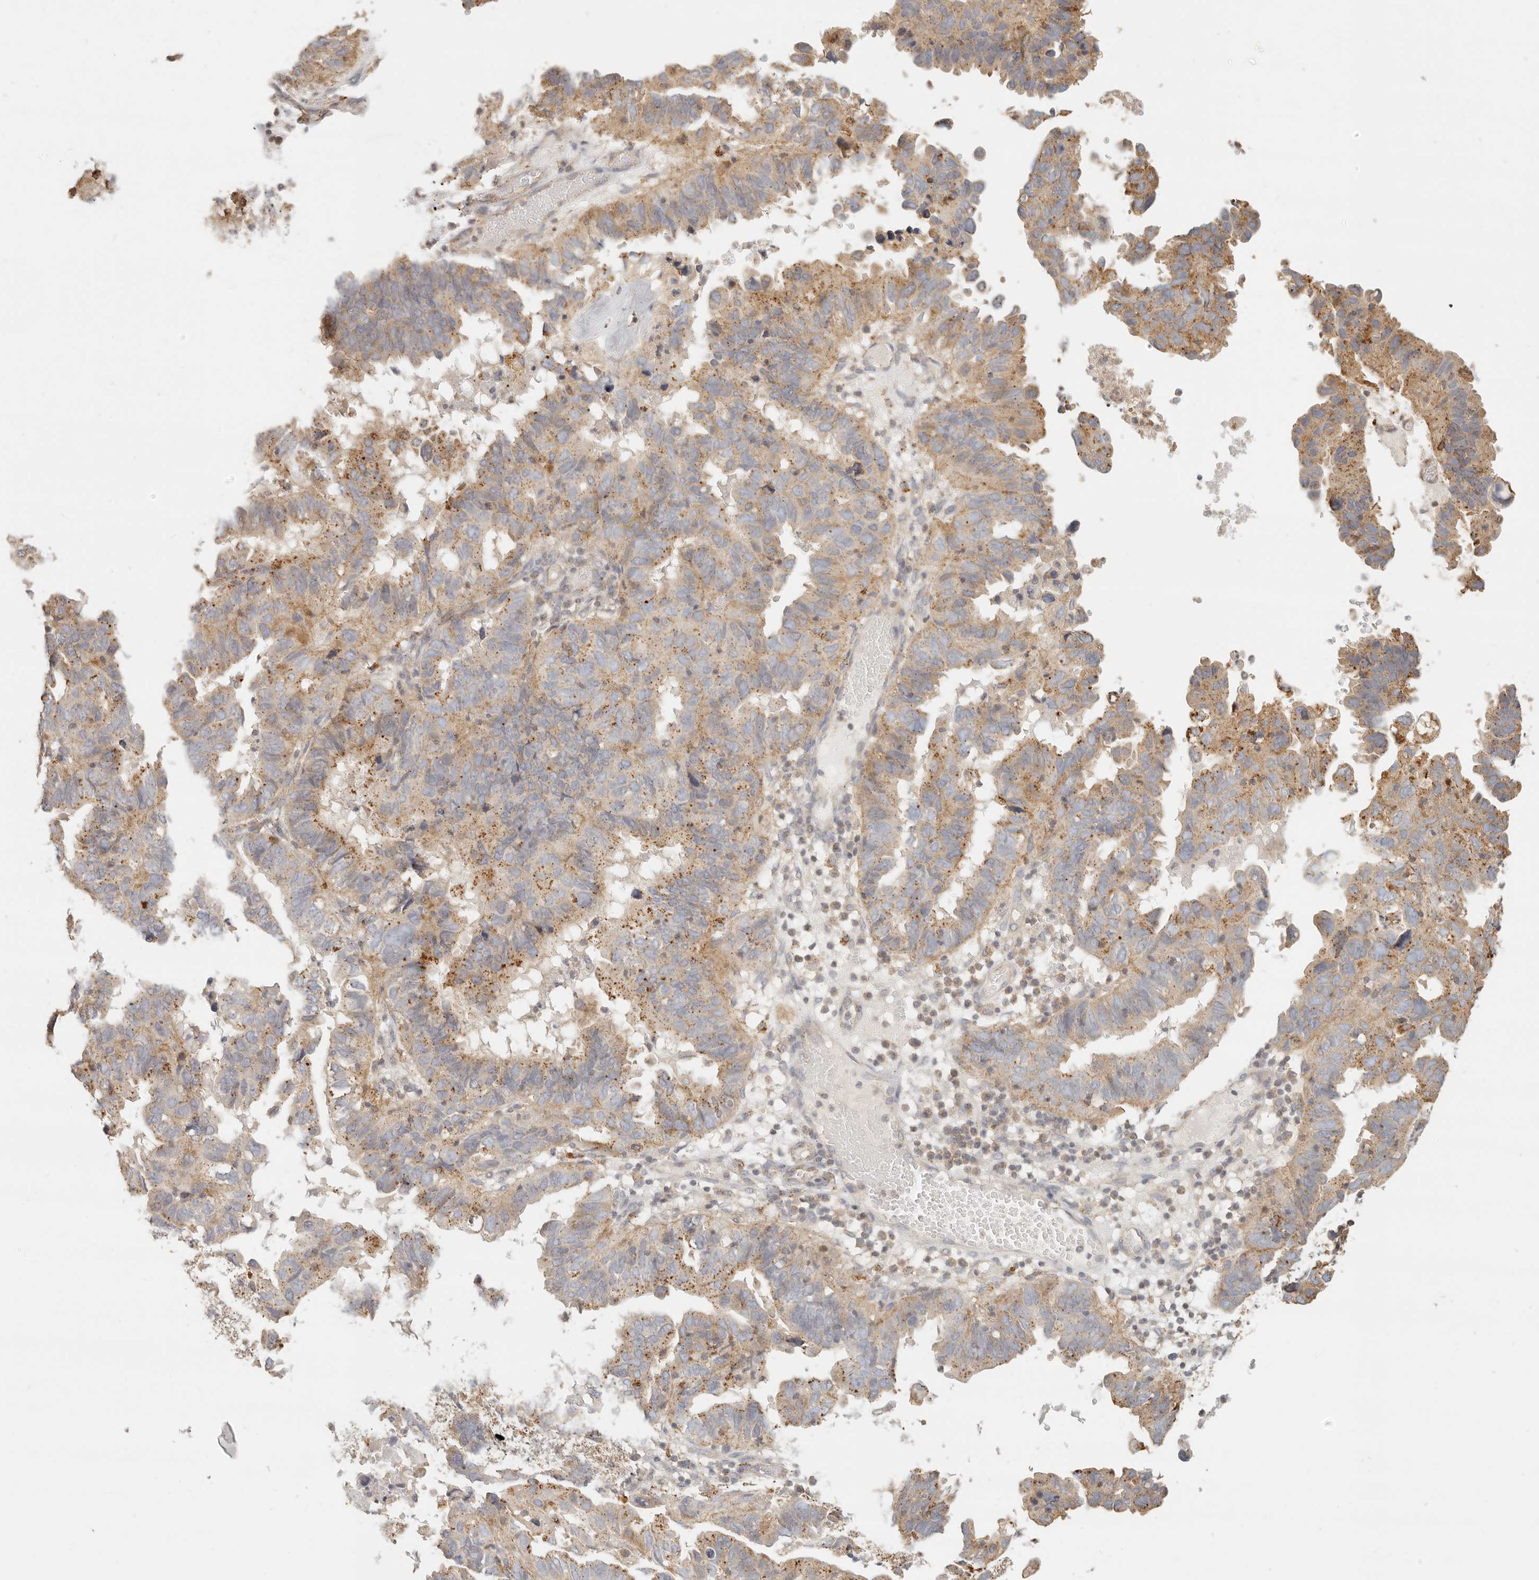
{"staining": {"intensity": "moderate", "quantity": ">75%", "location": "cytoplasmic/membranous"}, "tissue": "endometrial cancer", "cell_type": "Tumor cells", "image_type": "cancer", "snomed": [{"axis": "morphology", "description": "Adenocarcinoma, NOS"}, {"axis": "topography", "description": "Uterus"}], "caption": "A photomicrograph of endometrial cancer stained for a protein reveals moderate cytoplasmic/membranous brown staining in tumor cells. The protein of interest is stained brown, and the nuclei are stained in blue (DAB IHC with brightfield microscopy, high magnification).", "gene": "CNMD", "patient": {"sex": "female", "age": 77}}